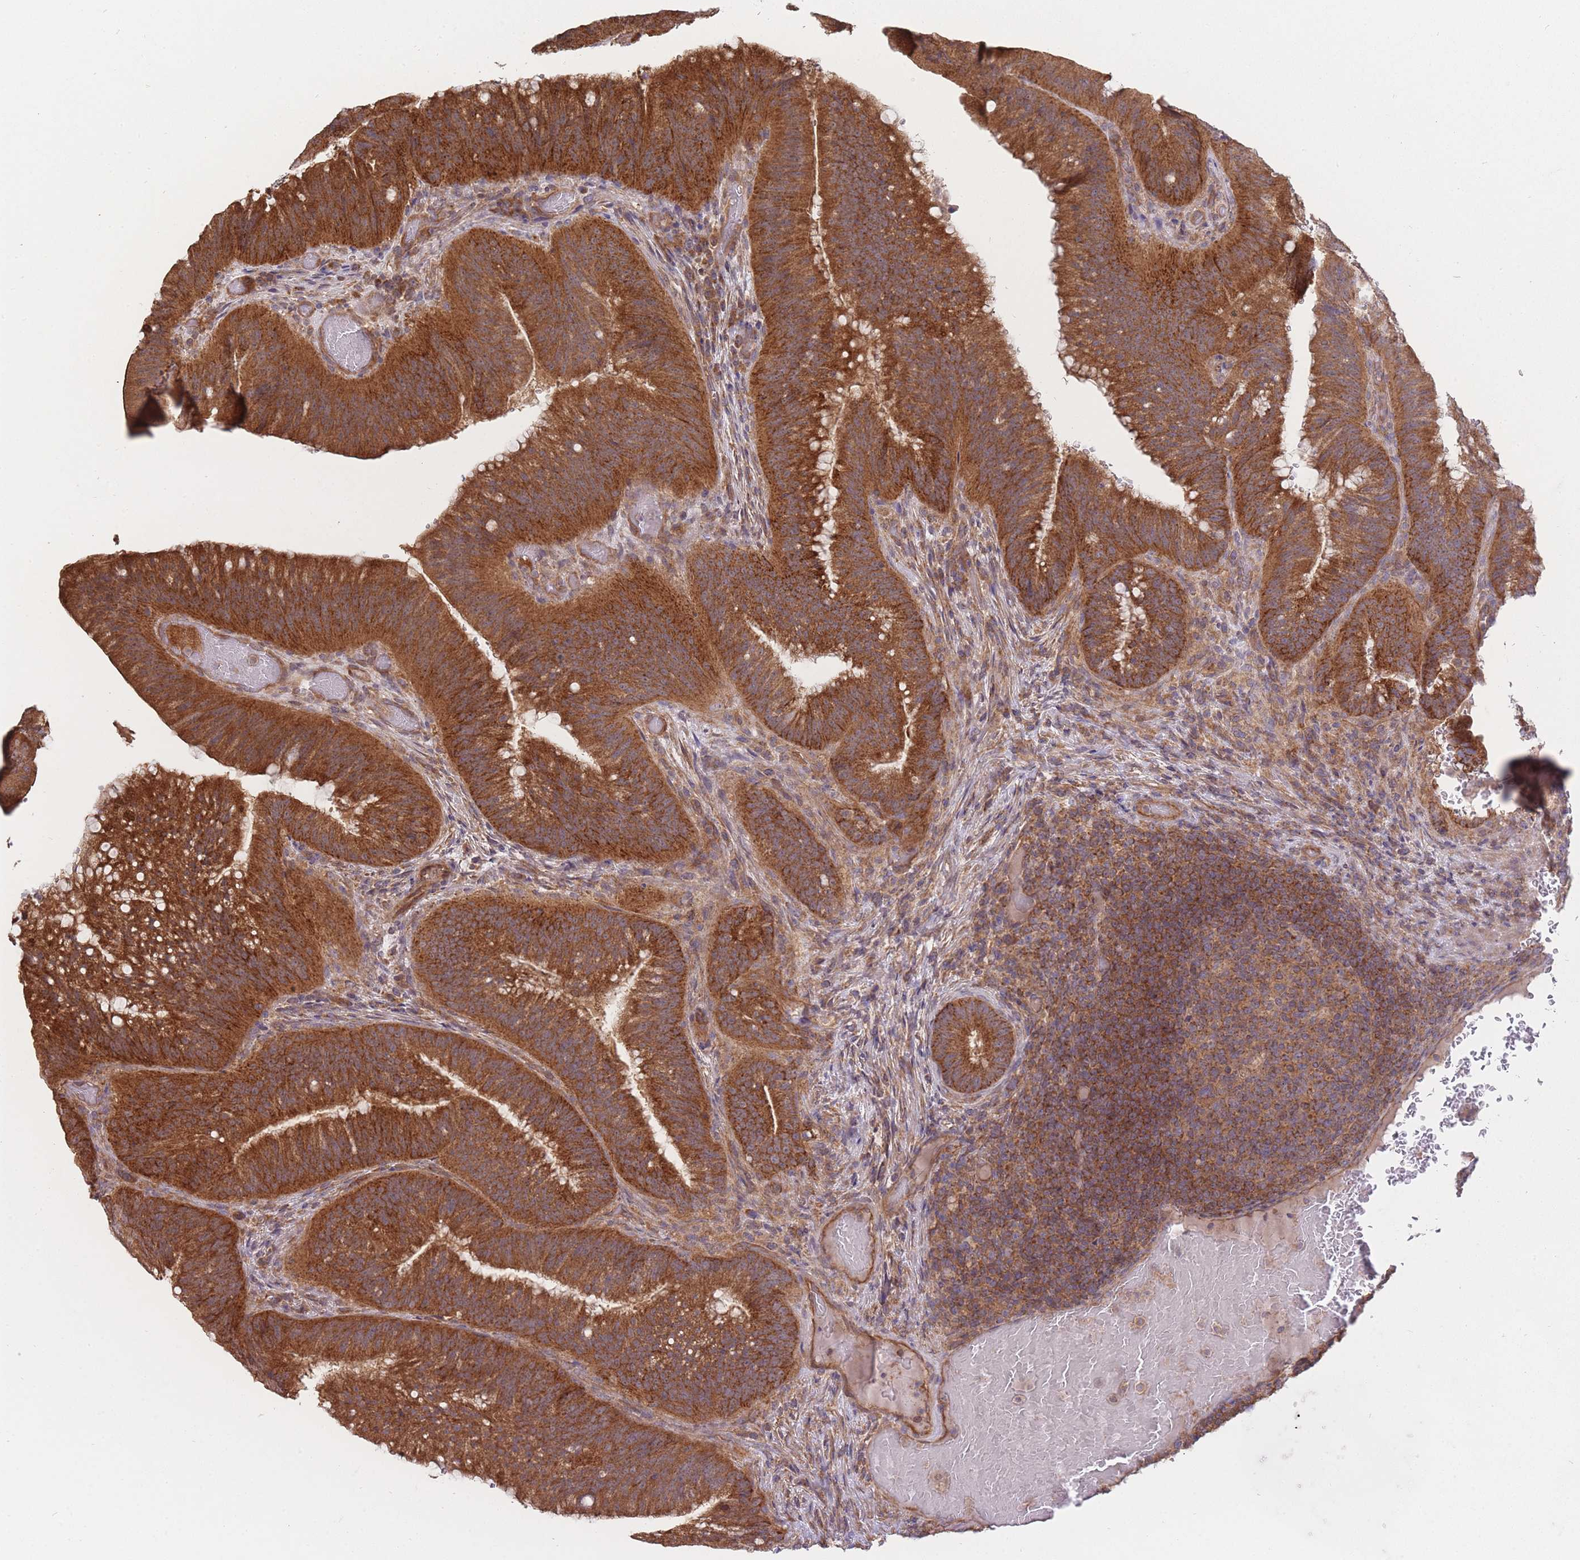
{"staining": {"intensity": "strong", "quantity": ">75%", "location": "cytoplasmic/membranous"}, "tissue": "colorectal cancer", "cell_type": "Tumor cells", "image_type": "cancer", "snomed": [{"axis": "morphology", "description": "Adenocarcinoma, NOS"}, {"axis": "topography", "description": "Colon"}], "caption": "Tumor cells exhibit strong cytoplasmic/membranous expression in about >75% of cells in colorectal adenocarcinoma. (IHC, brightfield microscopy, high magnification).", "gene": "MRPS18B", "patient": {"sex": "female", "age": 43}}